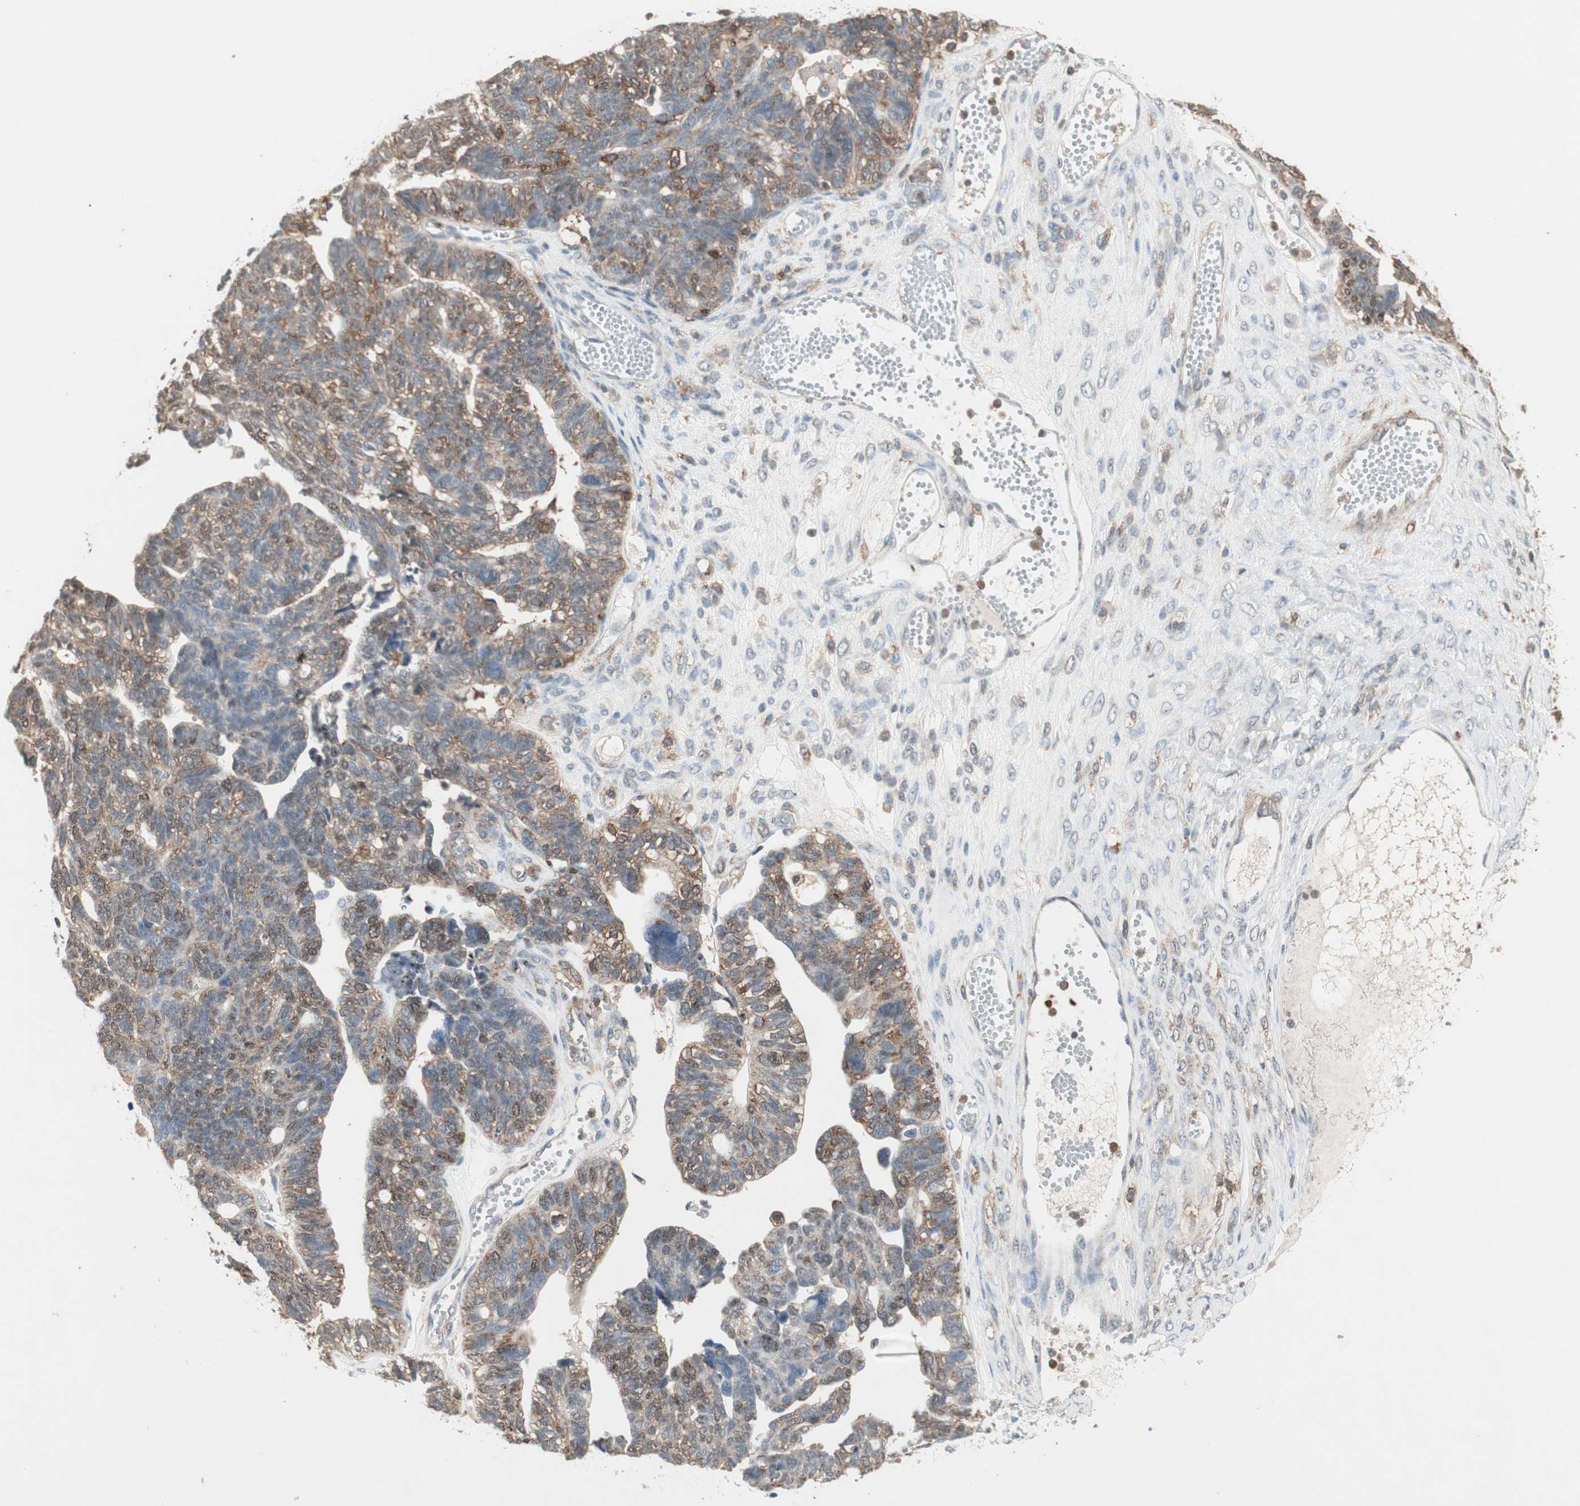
{"staining": {"intensity": "moderate", "quantity": ">75%", "location": "cytoplasmic/membranous,nuclear"}, "tissue": "ovarian cancer", "cell_type": "Tumor cells", "image_type": "cancer", "snomed": [{"axis": "morphology", "description": "Cystadenocarcinoma, serous, NOS"}, {"axis": "topography", "description": "Ovary"}], "caption": "Protein analysis of ovarian cancer tissue displays moderate cytoplasmic/membranous and nuclear staining in about >75% of tumor cells.", "gene": "MMP3", "patient": {"sex": "female", "age": 79}}